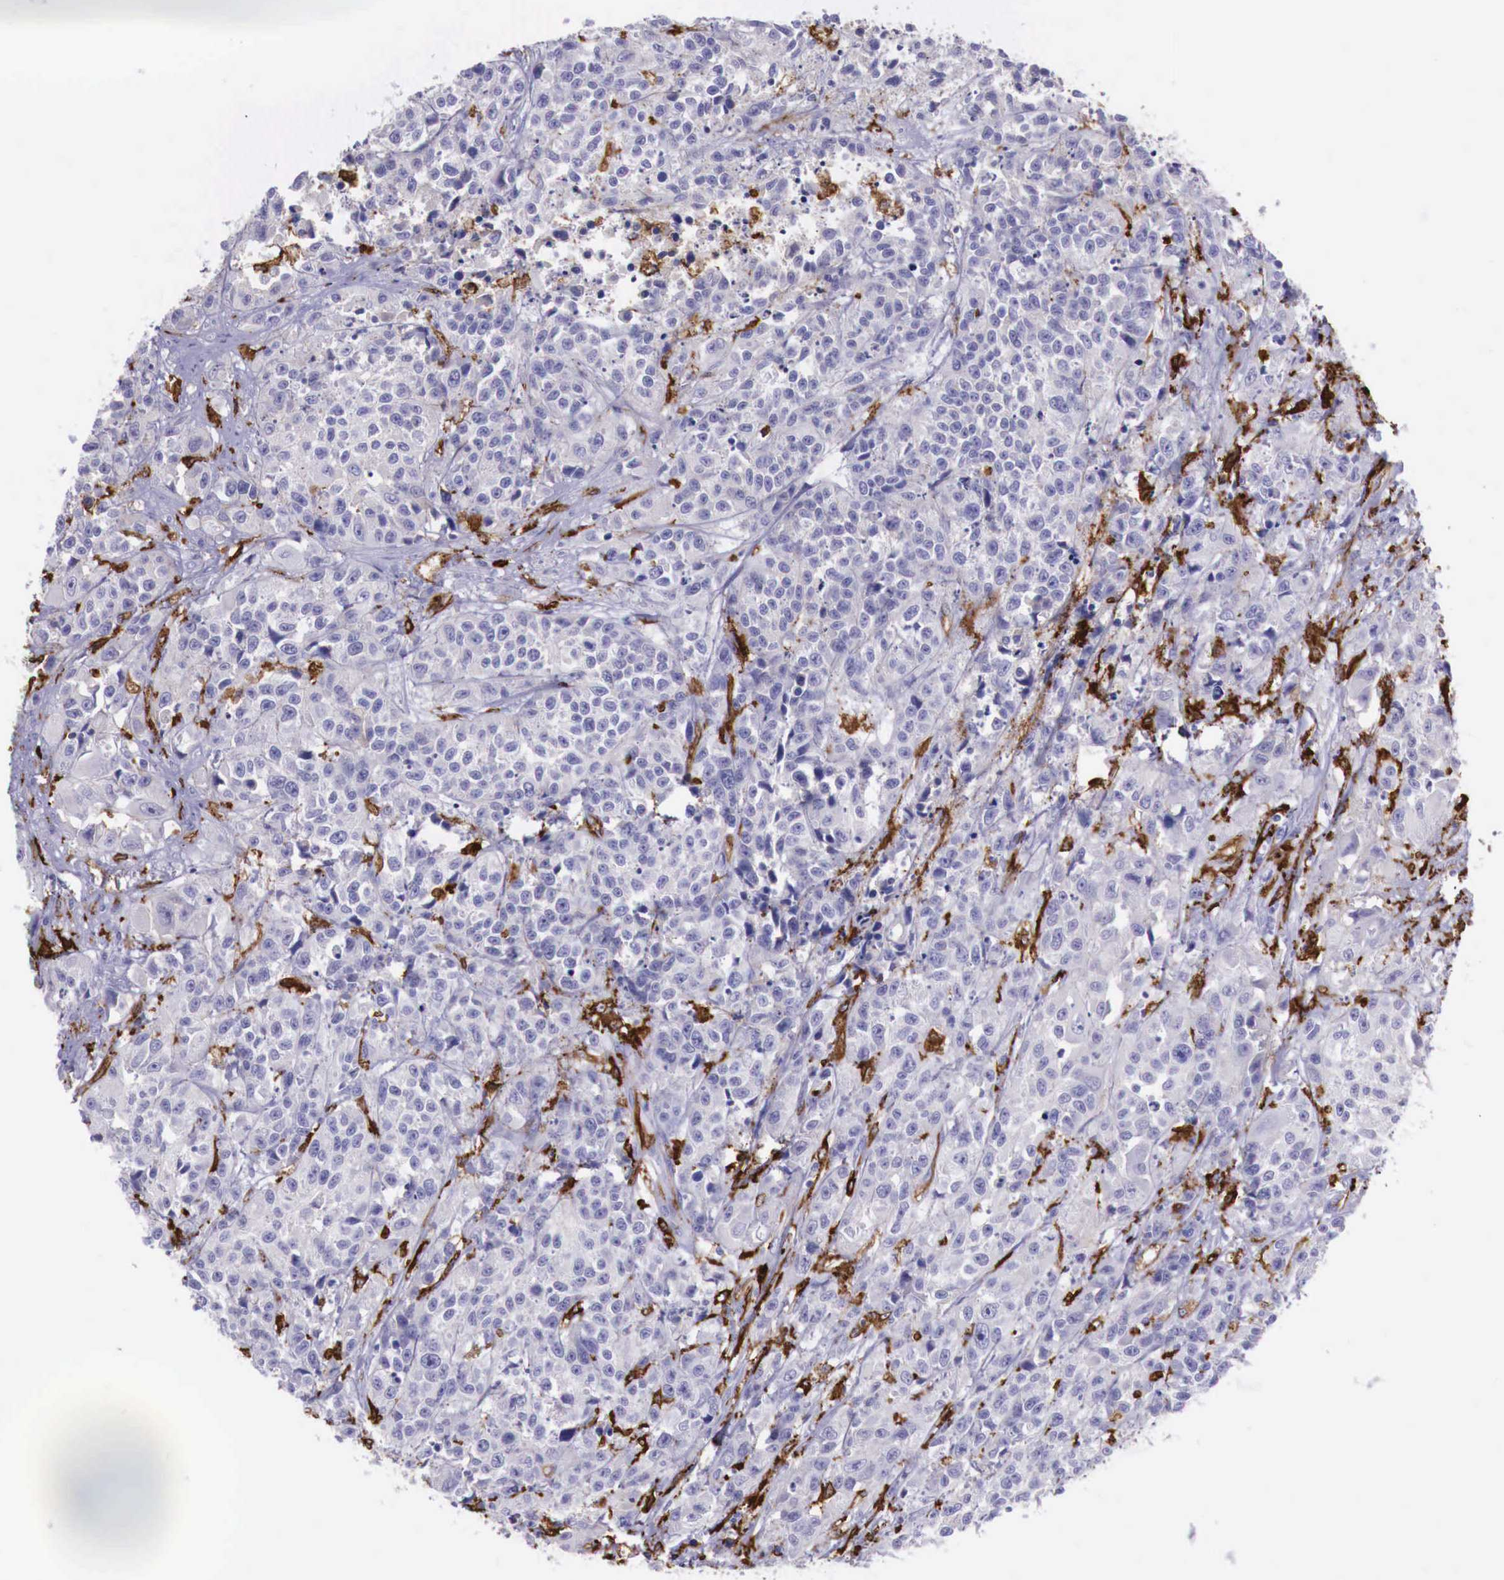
{"staining": {"intensity": "negative", "quantity": "none", "location": "none"}, "tissue": "urothelial cancer", "cell_type": "Tumor cells", "image_type": "cancer", "snomed": [{"axis": "morphology", "description": "Urothelial carcinoma, High grade"}, {"axis": "topography", "description": "Urinary bladder"}], "caption": "Immunohistochemistry histopathology image of neoplastic tissue: human urothelial cancer stained with DAB (3,3'-diaminobenzidine) exhibits no significant protein positivity in tumor cells.", "gene": "MSR1", "patient": {"sex": "female", "age": 81}}